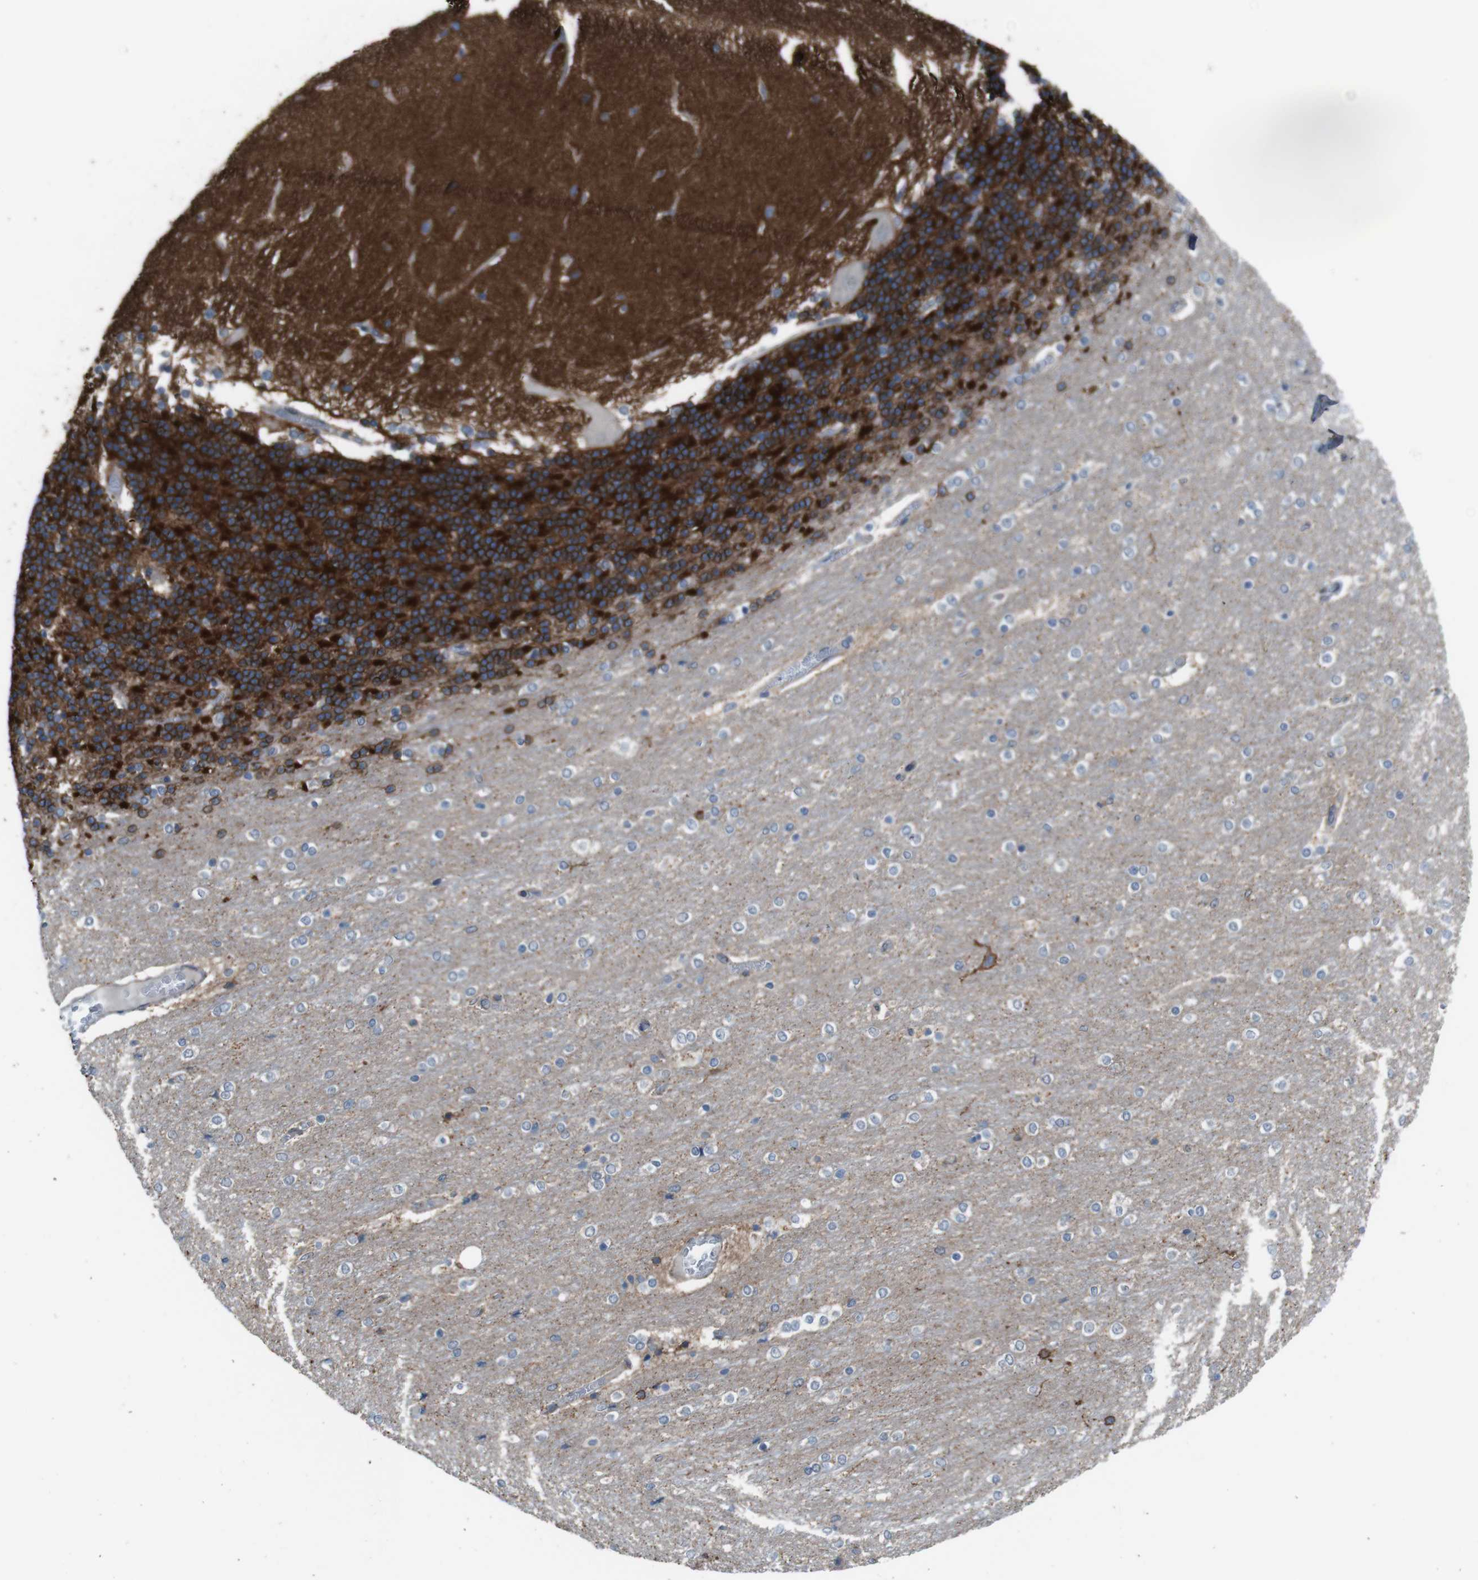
{"staining": {"intensity": "strong", "quantity": ">75%", "location": "cytoplasmic/membranous"}, "tissue": "cerebellum", "cell_type": "Cells in granular layer", "image_type": "normal", "snomed": [{"axis": "morphology", "description": "Normal tissue, NOS"}, {"axis": "topography", "description": "Cerebellum"}], "caption": "Cerebellum stained with DAB immunohistochemistry reveals high levels of strong cytoplasmic/membranous positivity in approximately >75% of cells in granular layer.", "gene": "ATP2B1", "patient": {"sex": "female", "age": 54}}